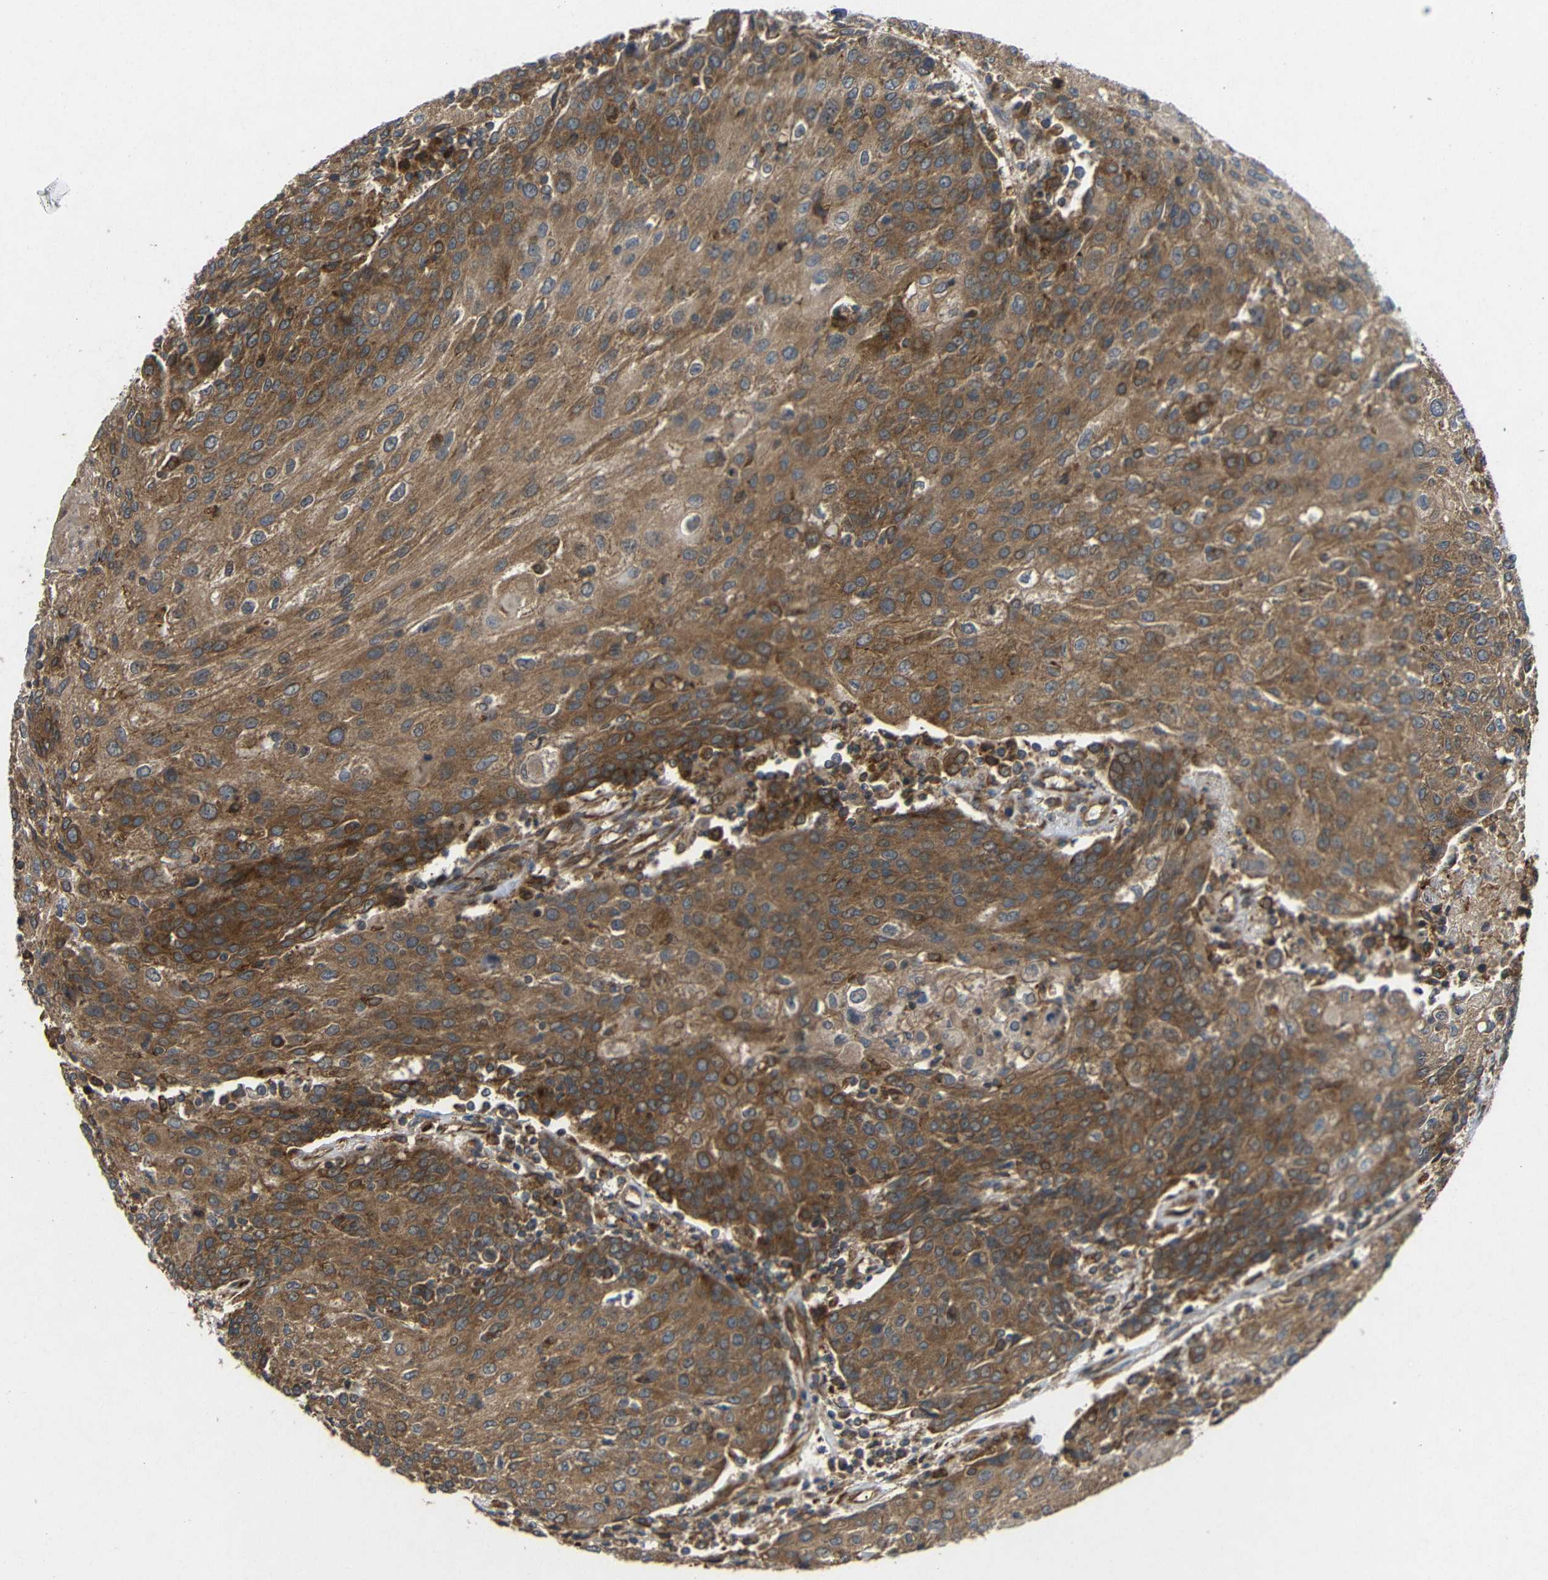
{"staining": {"intensity": "moderate", "quantity": ">75%", "location": "cytoplasmic/membranous"}, "tissue": "urothelial cancer", "cell_type": "Tumor cells", "image_type": "cancer", "snomed": [{"axis": "morphology", "description": "Urothelial carcinoma, High grade"}, {"axis": "topography", "description": "Urinary bladder"}], "caption": "Moderate cytoplasmic/membranous expression is present in approximately >75% of tumor cells in urothelial carcinoma (high-grade).", "gene": "EIF2S1", "patient": {"sex": "female", "age": 85}}